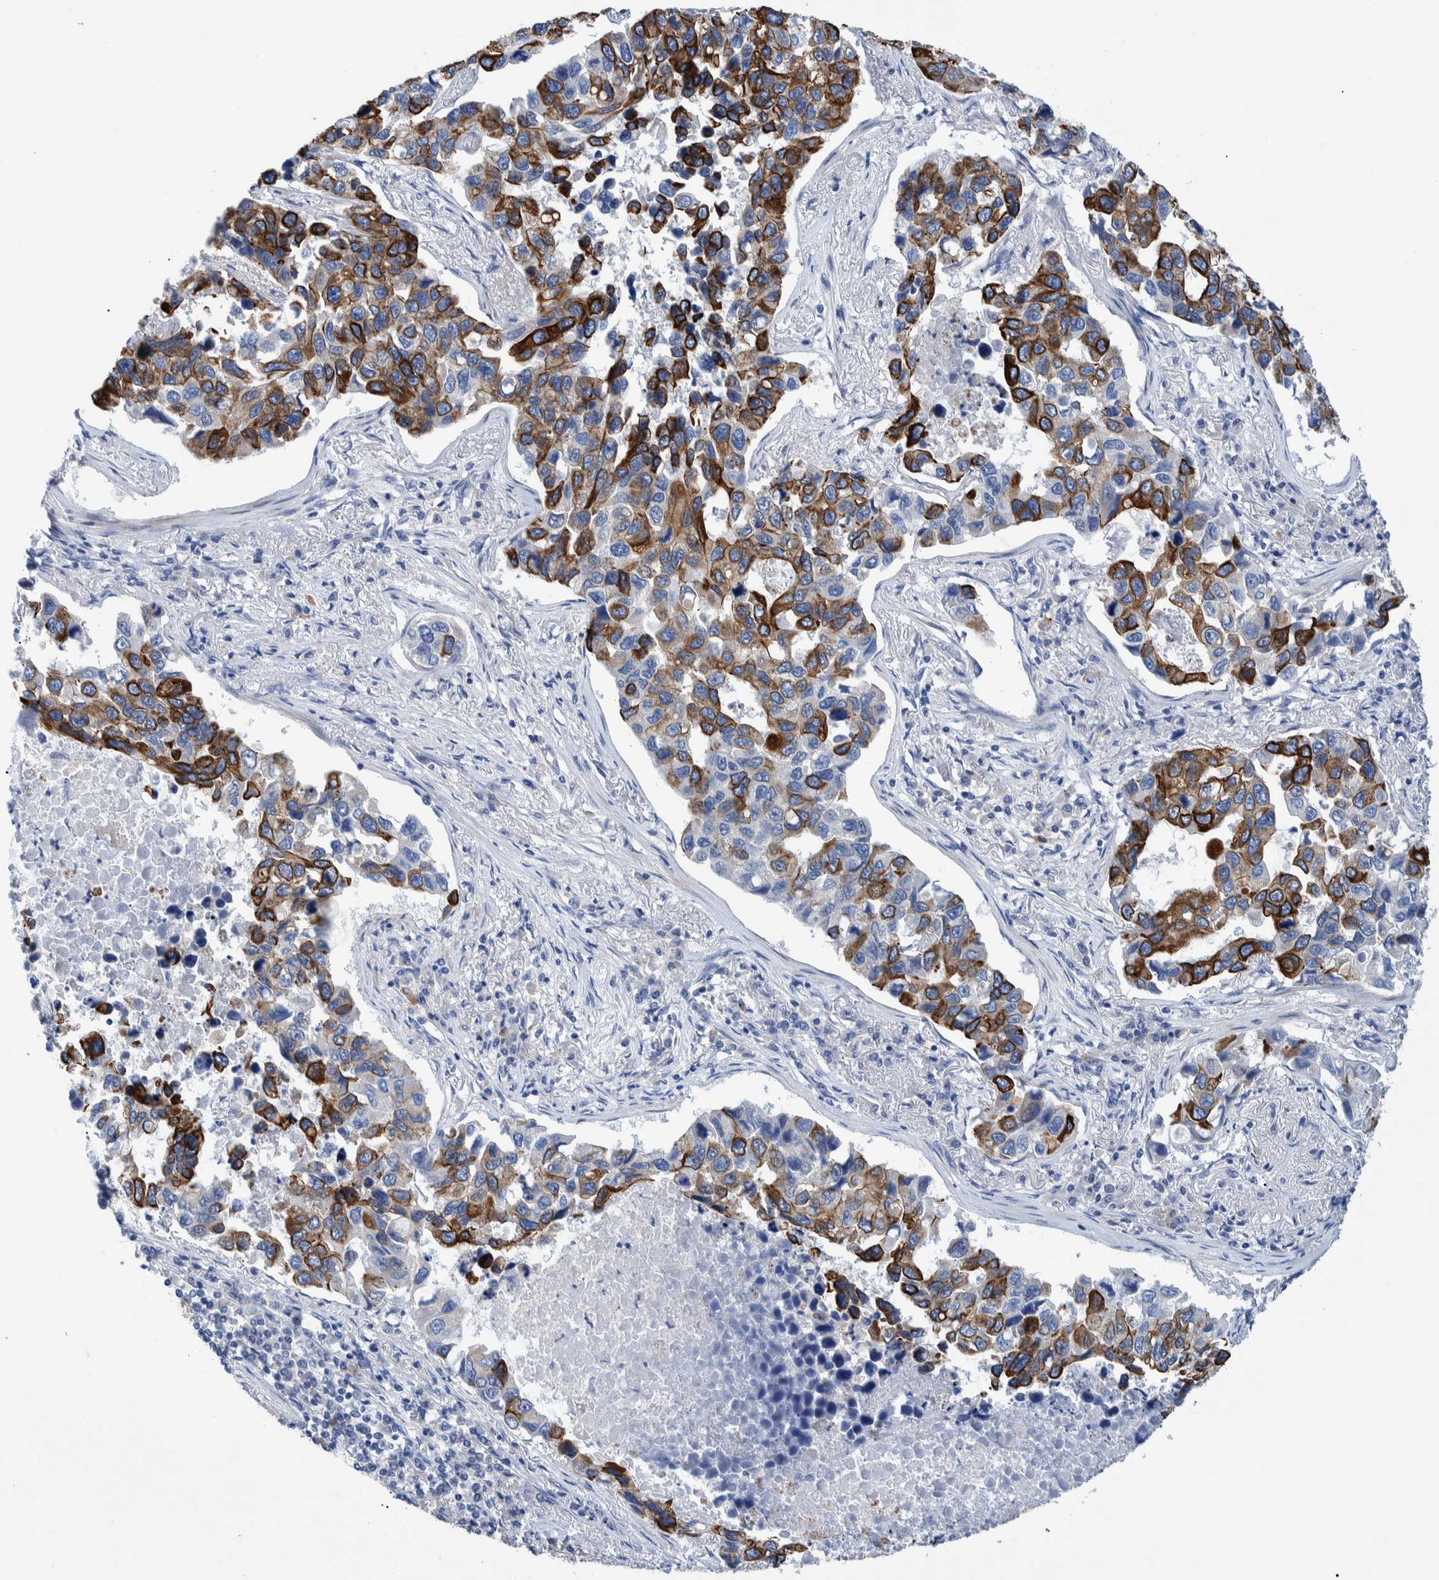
{"staining": {"intensity": "strong", "quantity": ">75%", "location": "cytoplasmic/membranous"}, "tissue": "lung cancer", "cell_type": "Tumor cells", "image_type": "cancer", "snomed": [{"axis": "morphology", "description": "Adenocarcinoma, NOS"}, {"axis": "topography", "description": "Lung"}], "caption": "This is a histology image of immunohistochemistry staining of adenocarcinoma (lung), which shows strong staining in the cytoplasmic/membranous of tumor cells.", "gene": "MKS1", "patient": {"sex": "male", "age": 64}}